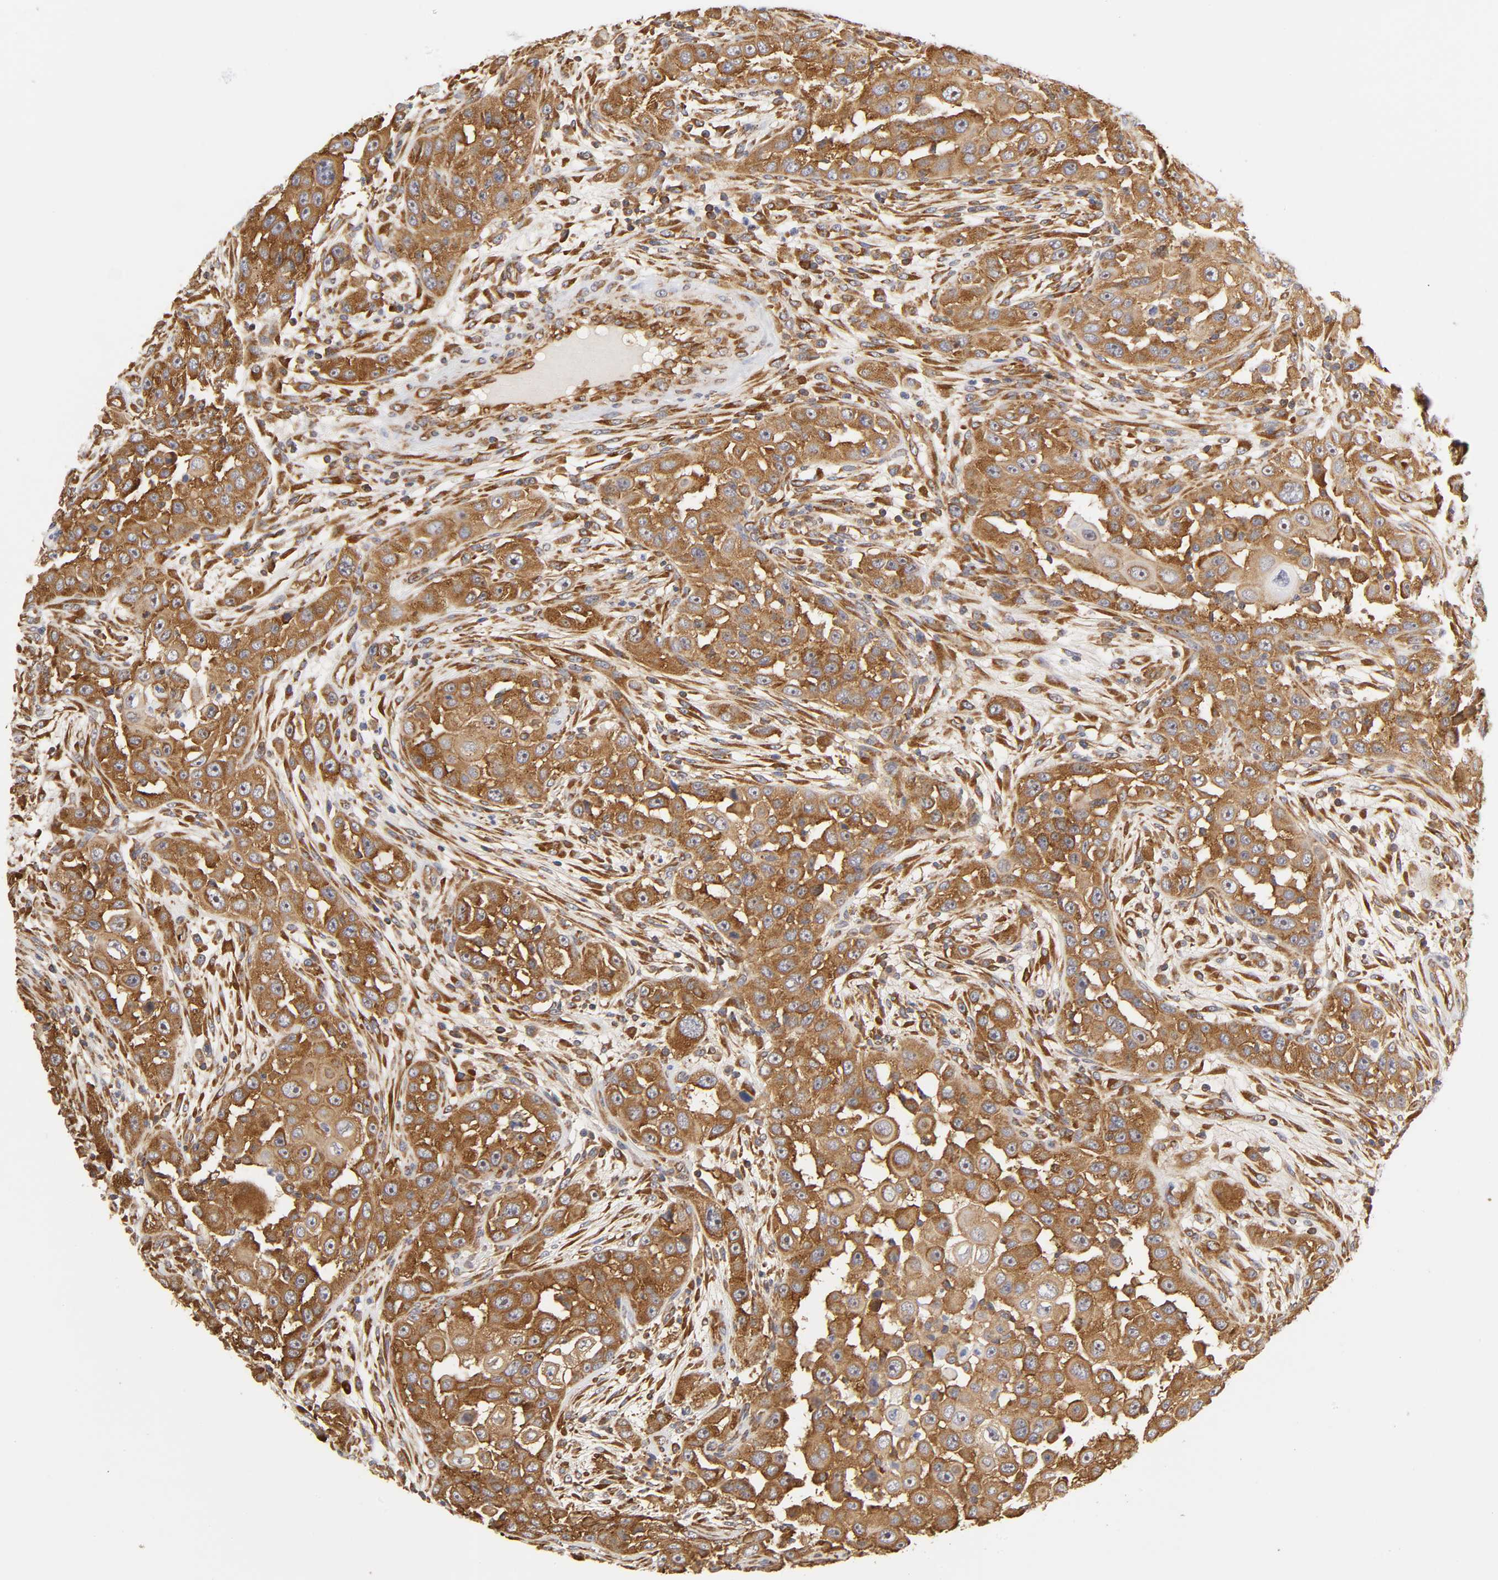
{"staining": {"intensity": "strong", "quantity": ">75%", "location": "cytoplasmic/membranous"}, "tissue": "head and neck cancer", "cell_type": "Tumor cells", "image_type": "cancer", "snomed": [{"axis": "morphology", "description": "Carcinoma, NOS"}, {"axis": "topography", "description": "Head-Neck"}], "caption": "Immunohistochemistry (IHC) (DAB) staining of carcinoma (head and neck) exhibits strong cytoplasmic/membranous protein expression in approximately >75% of tumor cells.", "gene": "RPL14", "patient": {"sex": "male", "age": 87}}